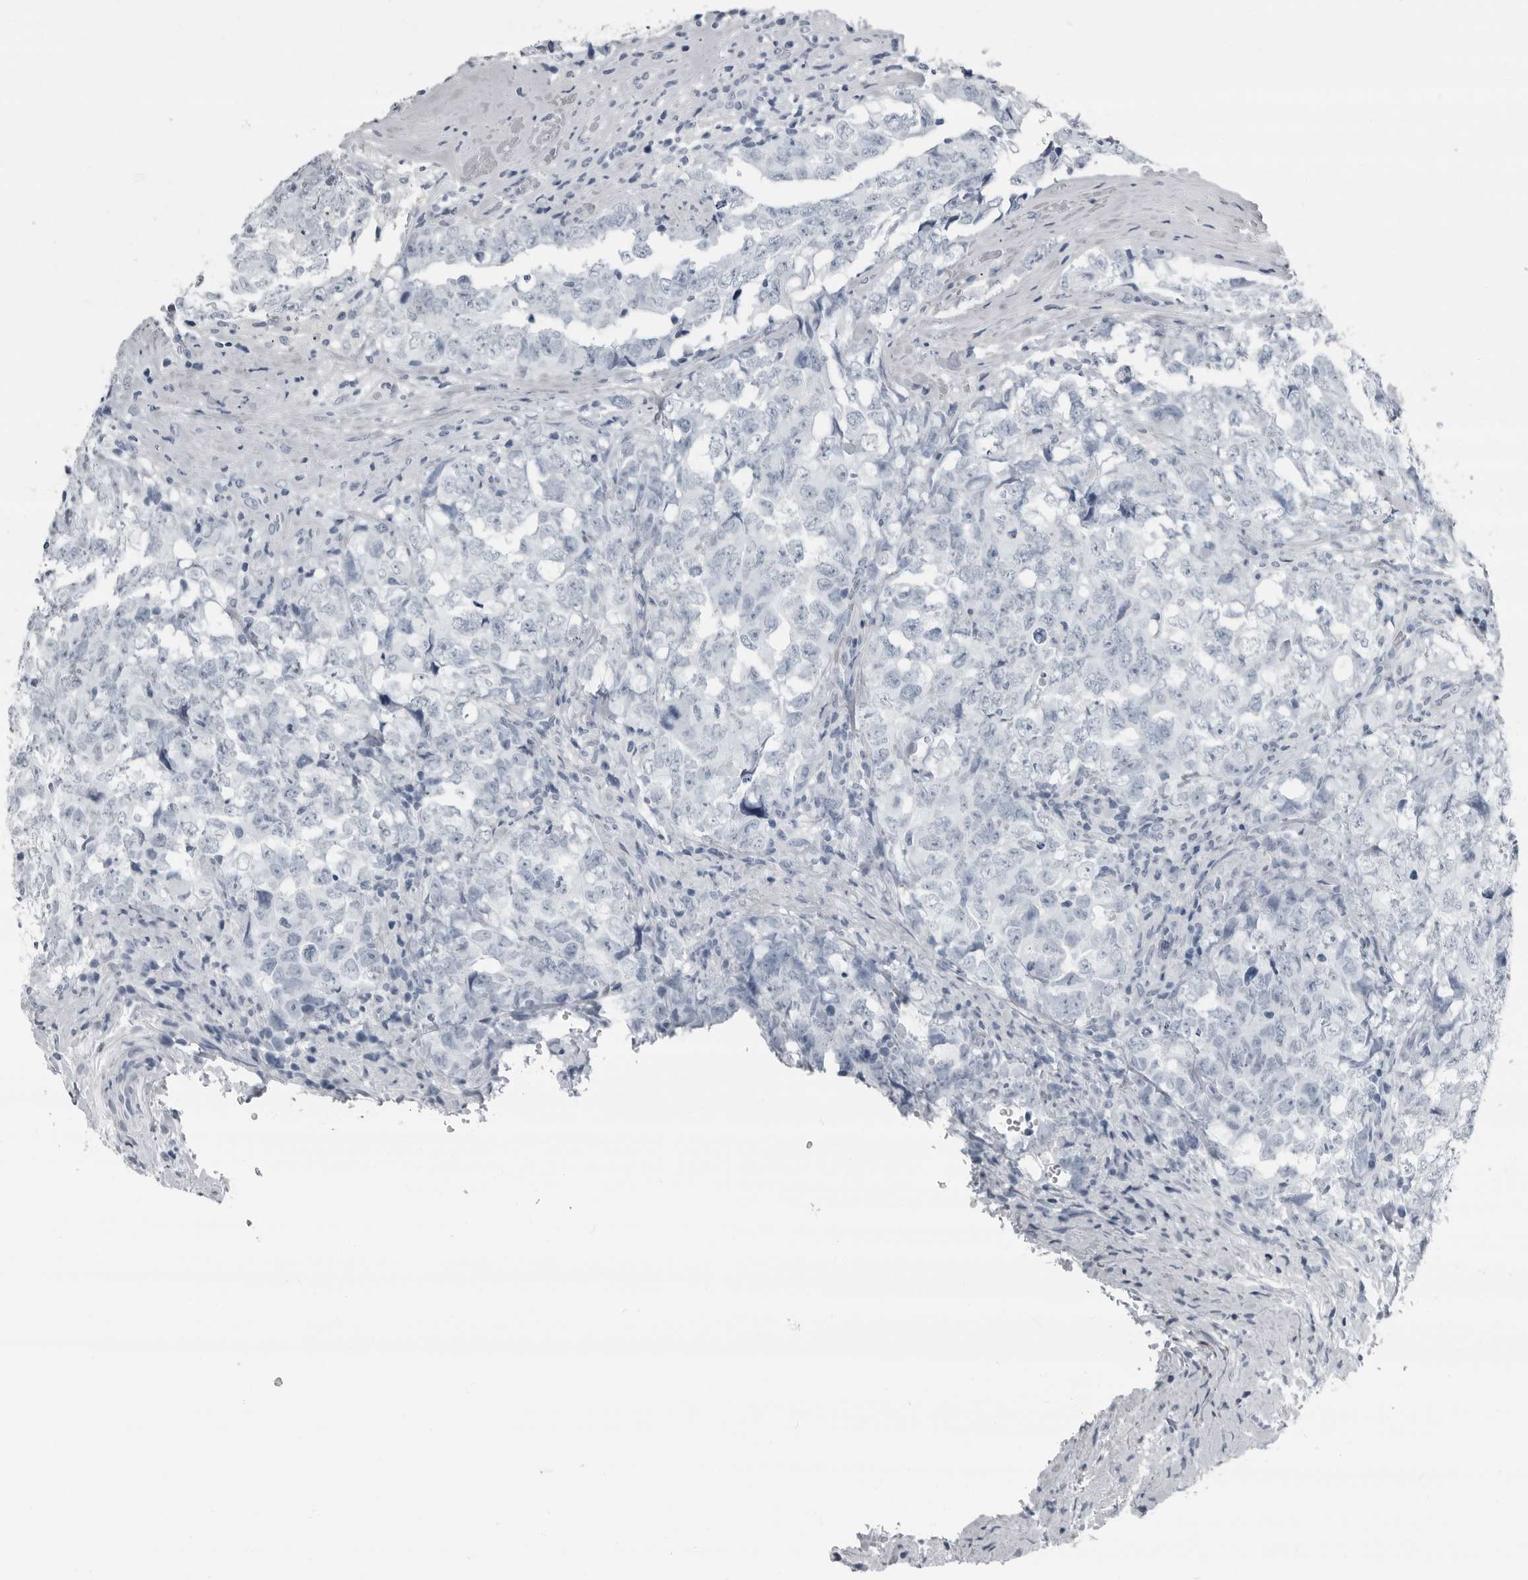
{"staining": {"intensity": "negative", "quantity": "none", "location": "none"}, "tissue": "testis cancer", "cell_type": "Tumor cells", "image_type": "cancer", "snomed": [{"axis": "morphology", "description": "Carcinoma, Embryonal, NOS"}, {"axis": "topography", "description": "Testis"}], "caption": "High magnification brightfield microscopy of testis cancer stained with DAB (3,3'-diaminobenzidine) (brown) and counterstained with hematoxylin (blue): tumor cells show no significant staining.", "gene": "PRSS1", "patient": {"sex": "male", "age": 26}}